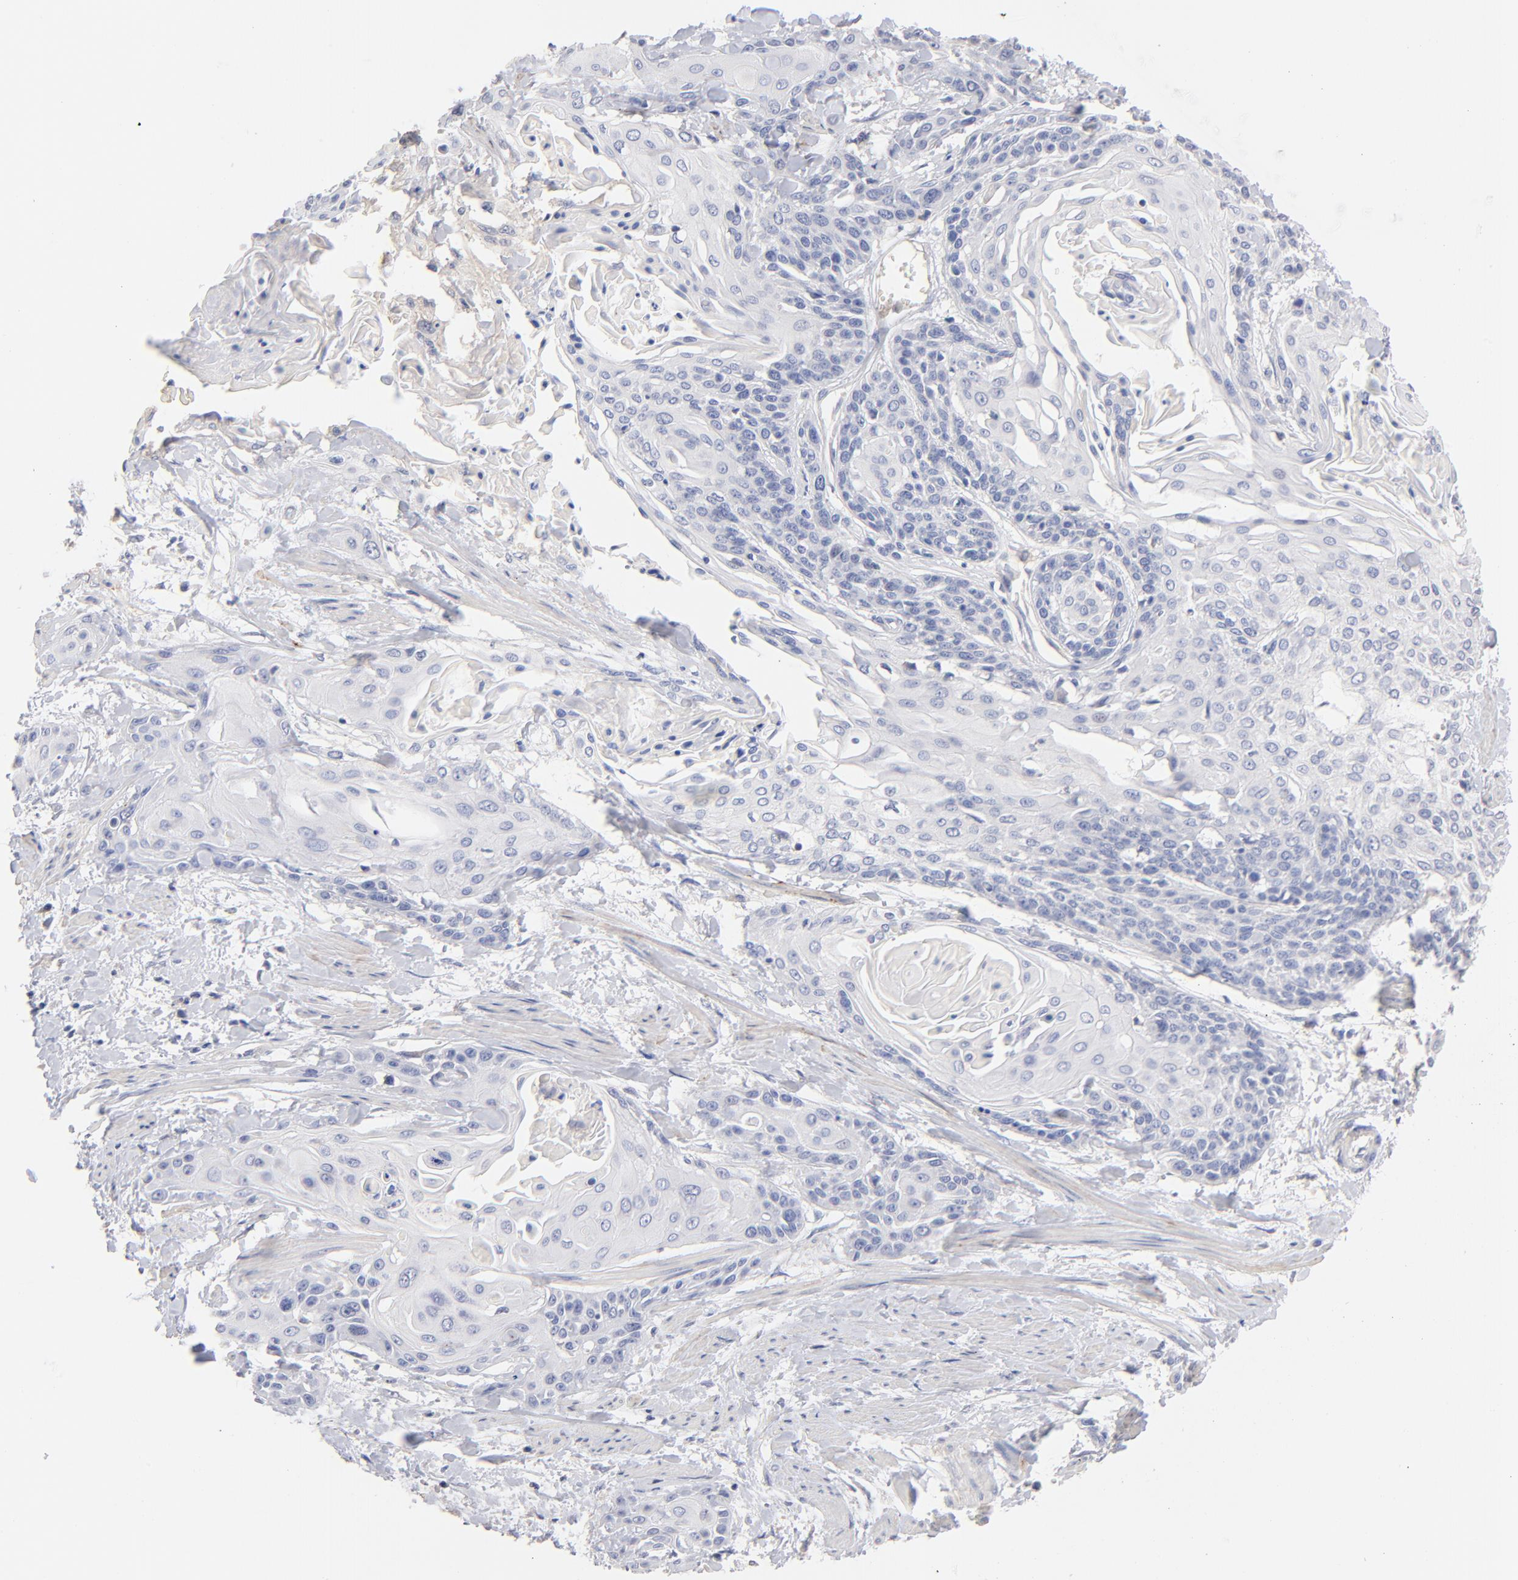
{"staining": {"intensity": "negative", "quantity": "none", "location": "none"}, "tissue": "cervical cancer", "cell_type": "Tumor cells", "image_type": "cancer", "snomed": [{"axis": "morphology", "description": "Squamous cell carcinoma, NOS"}, {"axis": "topography", "description": "Cervix"}], "caption": "High magnification brightfield microscopy of cervical cancer stained with DAB (brown) and counterstained with hematoxylin (blue): tumor cells show no significant expression.", "gene": "ITGA8", "patient": {"sex": "female", "age": 57}}